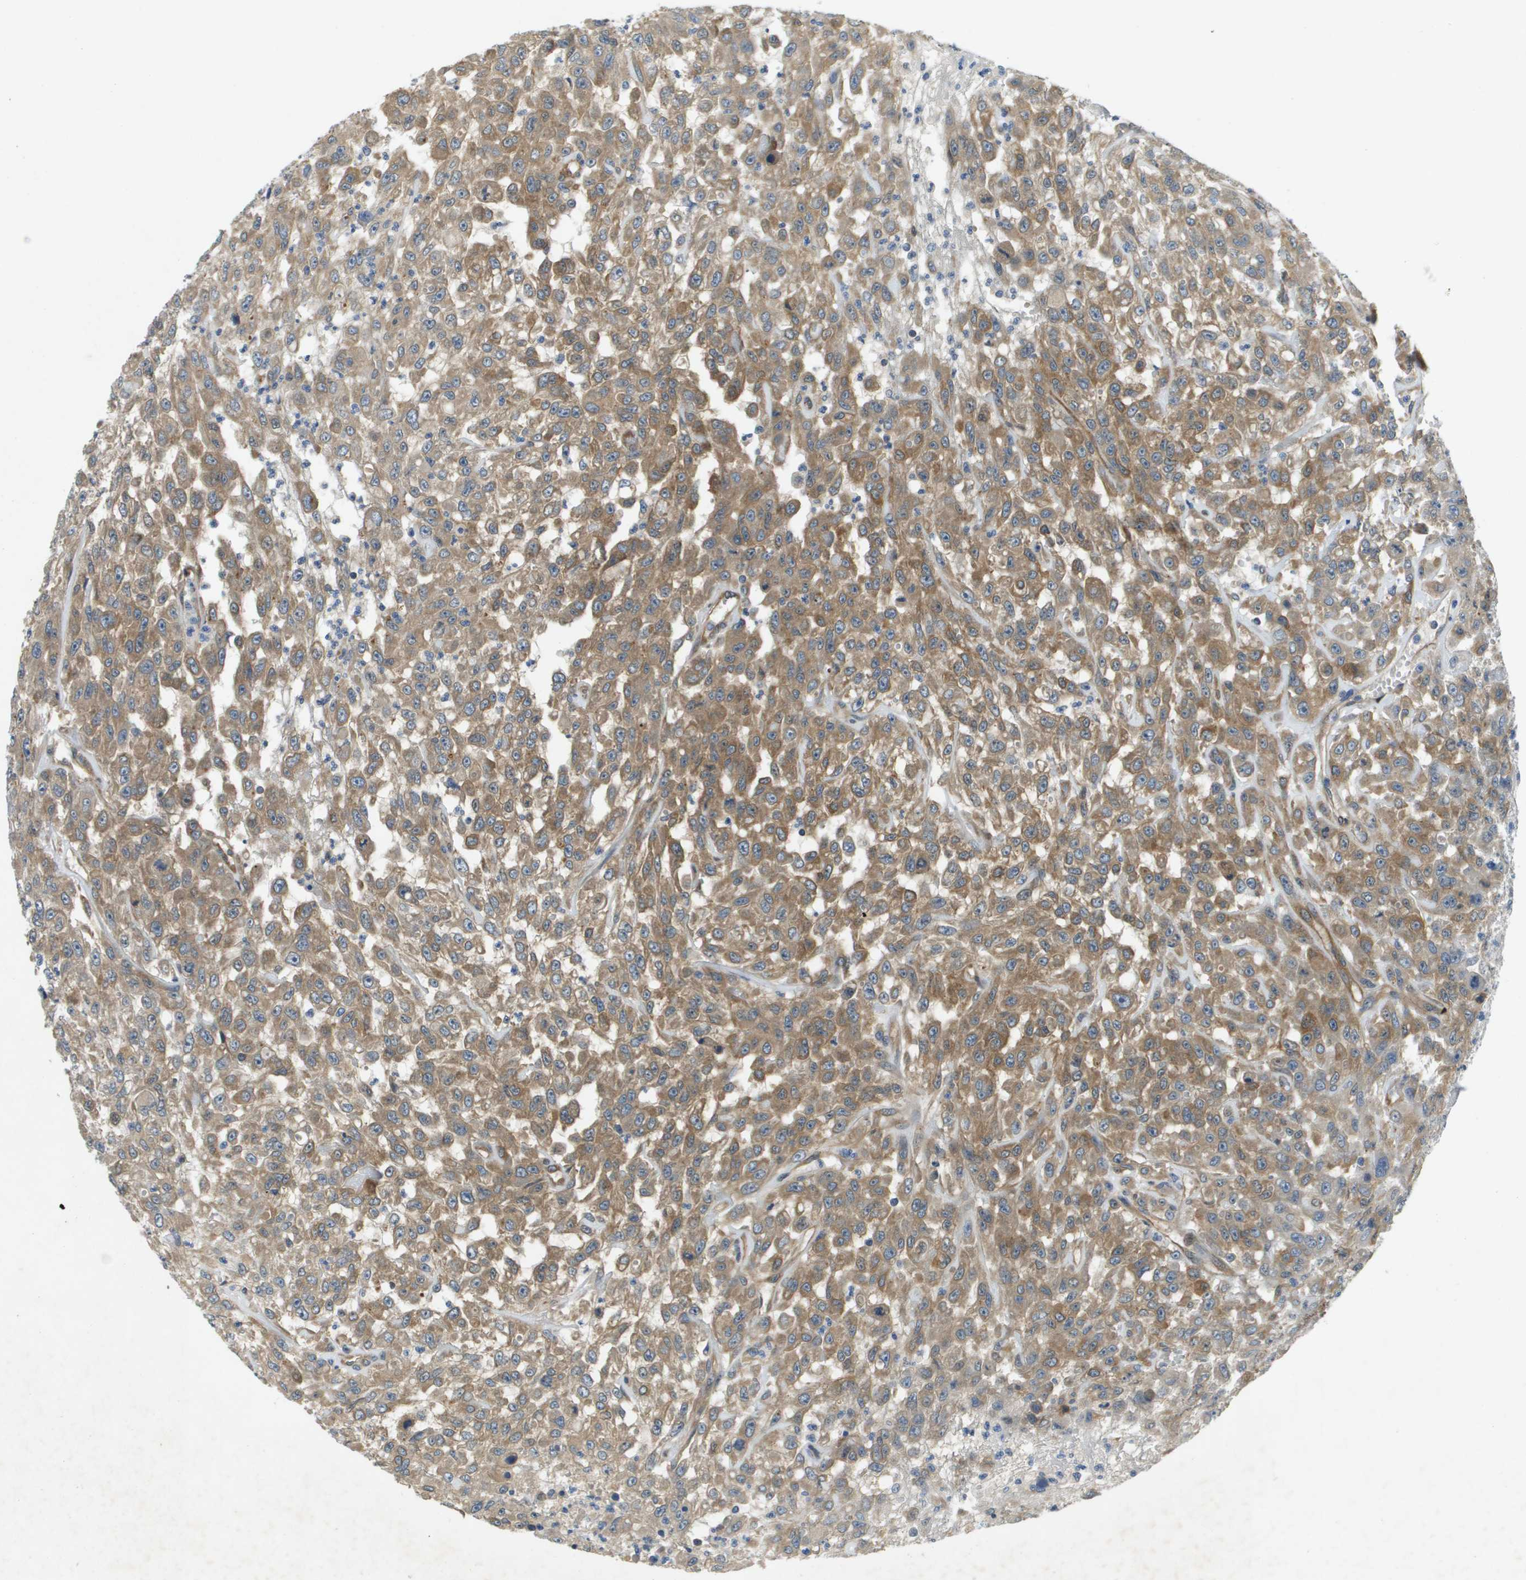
{"staining": {"intensity": "moderate", "quantity": ">75%", "location": "cytoplasmic/membranous"}, "tissue": "urothelial cancer", "cell_type": "Tumor cells", "image_type": "cancer", "snomed": [{"axis": "morphology", "description": "Urothelial carcinoma, High grade"}, {"axis": "topography", "description": "Urinary bladder"}], "caption": "Moderate cytoplasmic/membranous protein positivity is present in approximately >75% of tumor cells in urothelial carcinoma (high-grade).", "gene": "PGAP3", "patient": {"sex": "male", "age": 46}}